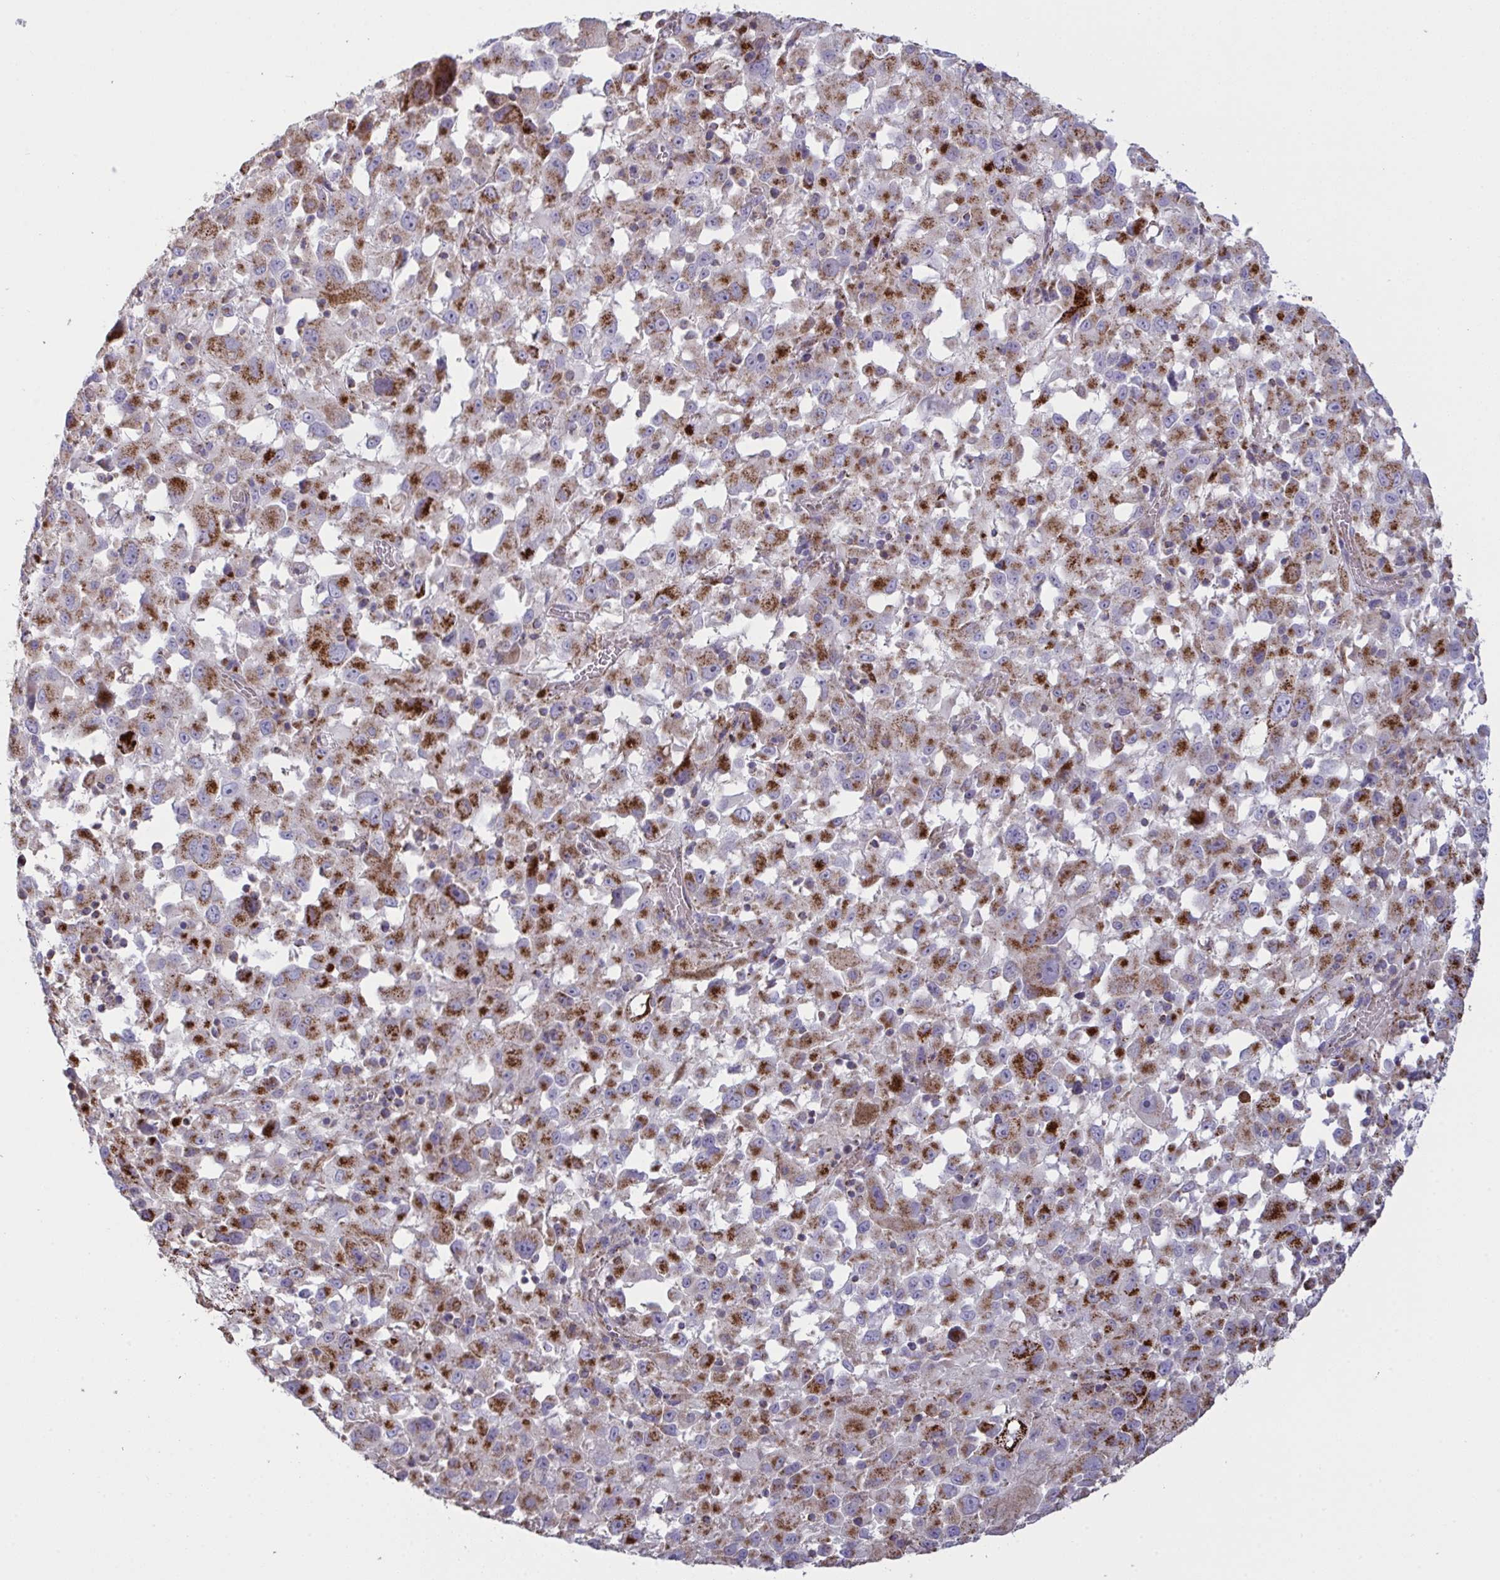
{"staining": {"intensity": "strong", "quantity": "25%-75%", "location": "cytoplasmic/membranous"}, "tissue": "melanoma", "cell_type": "Tumor cells", "image_type": "cancer", "snomed": [{"axis": "morphology", "description": "Malignant melanoma, Metastatic site"}, {"axis": "topography", "description": "Soft tissue"}], "caption": "Malignant melanoma (metastatic site) stained for a protein (brown) reveals strong cytoplasmic/membranous positive expression in about 25%-75% of tumor cells.", "gene": "MICOS10", "patient": {"sex": "male", "age": 50}}